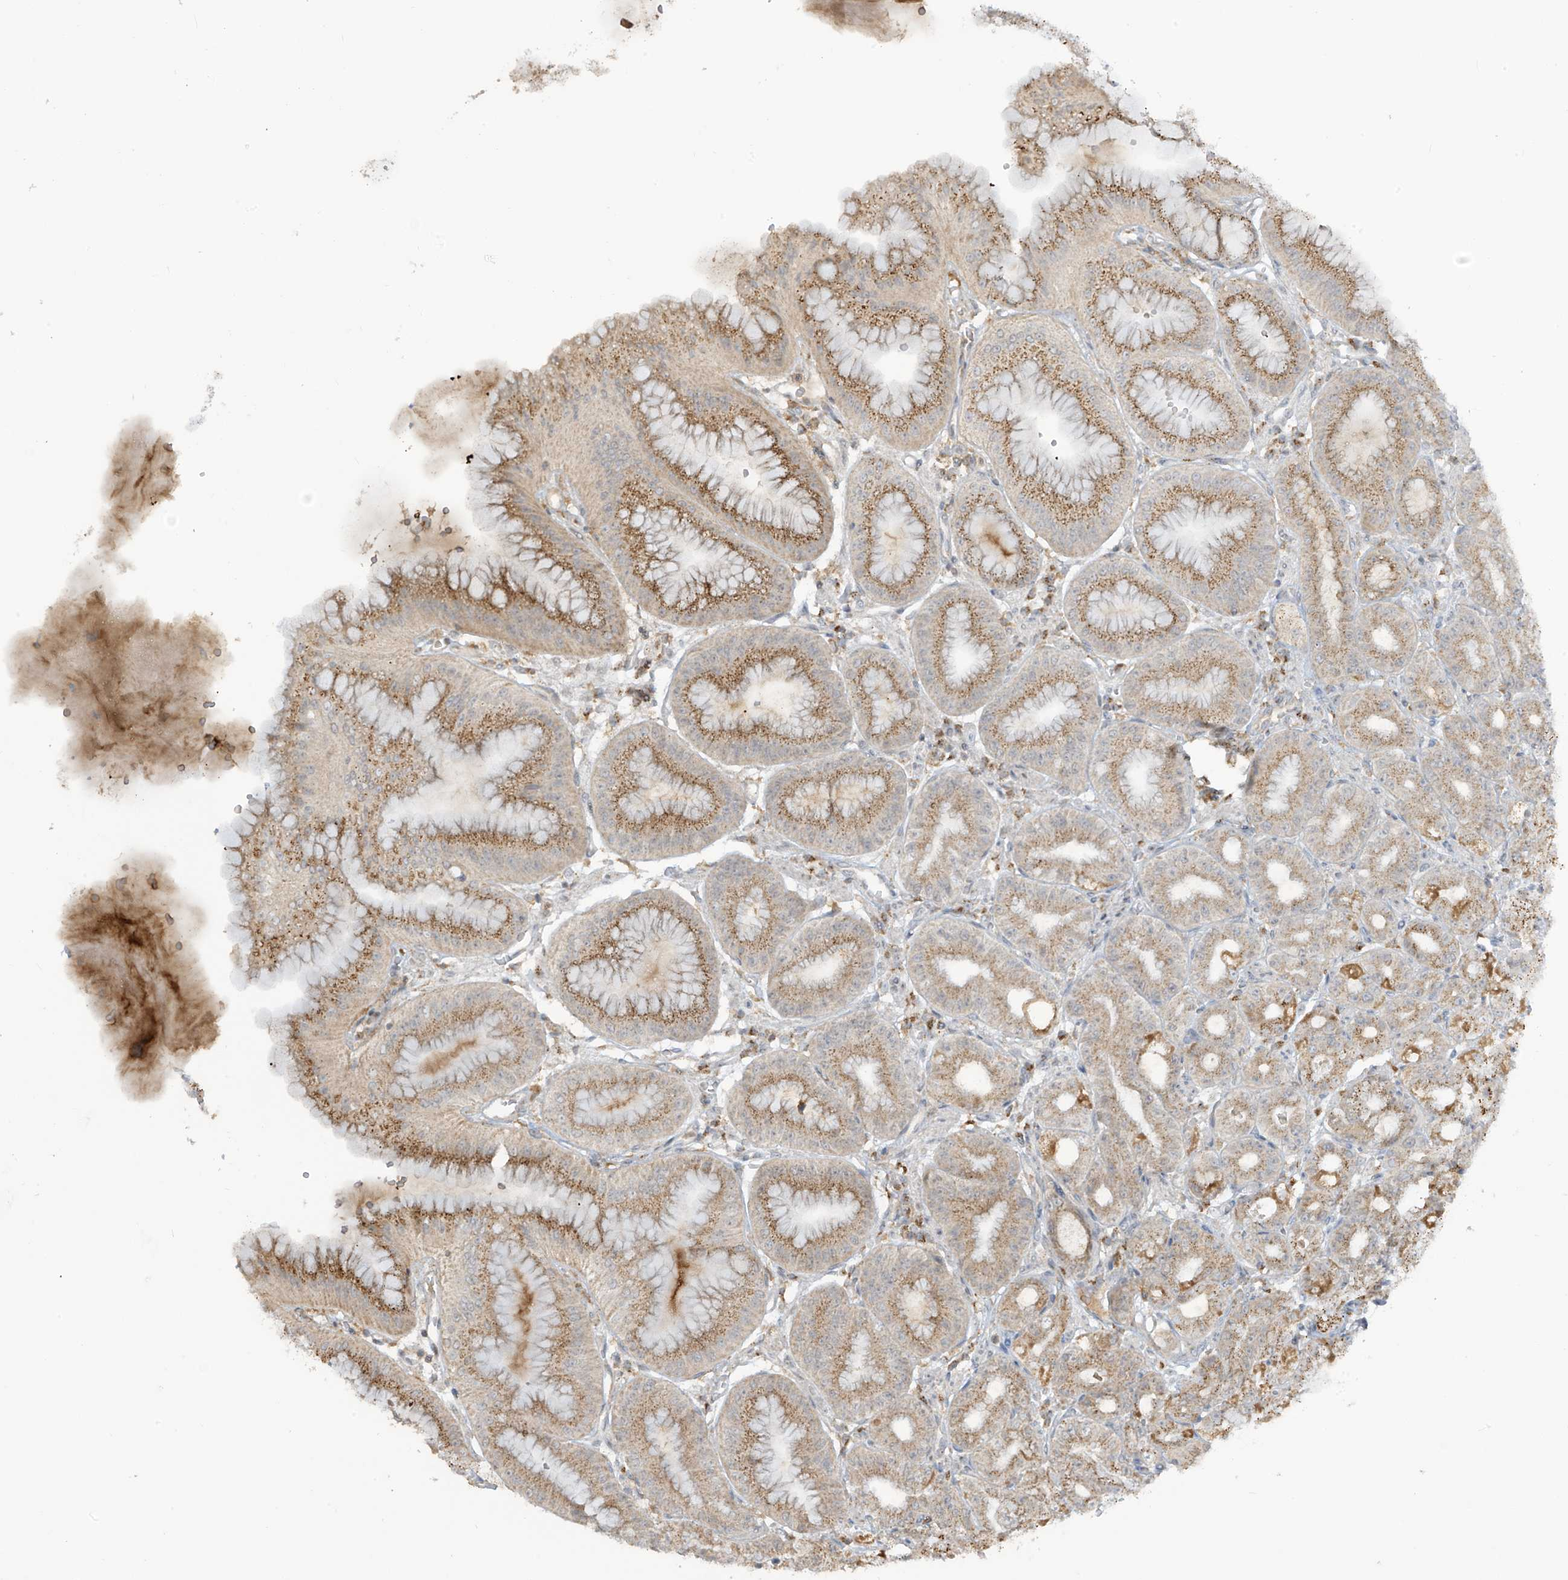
{"staining": {"intensity": "moderate", "quantity": ">75%", "location": "cytoplasmic/membranous"}, "tissue": "stomach", "cell_type": "Glandular cells", "image_type": "normal", "snomed": [{"axis": "morphology", "description": "Normal tissue, NOS"}, {"axis": "topography", "description": "Stomach, lower"}], "caption": "Glandular cells show medium levels of moderate cytoplasmic/membranous staining in about >75% of cells in benign human stomach. (DAB IHC with brightfield microscopy, high magnification).", "gene": "PARVG", "patient": {"sex": "male", "age": 71}}